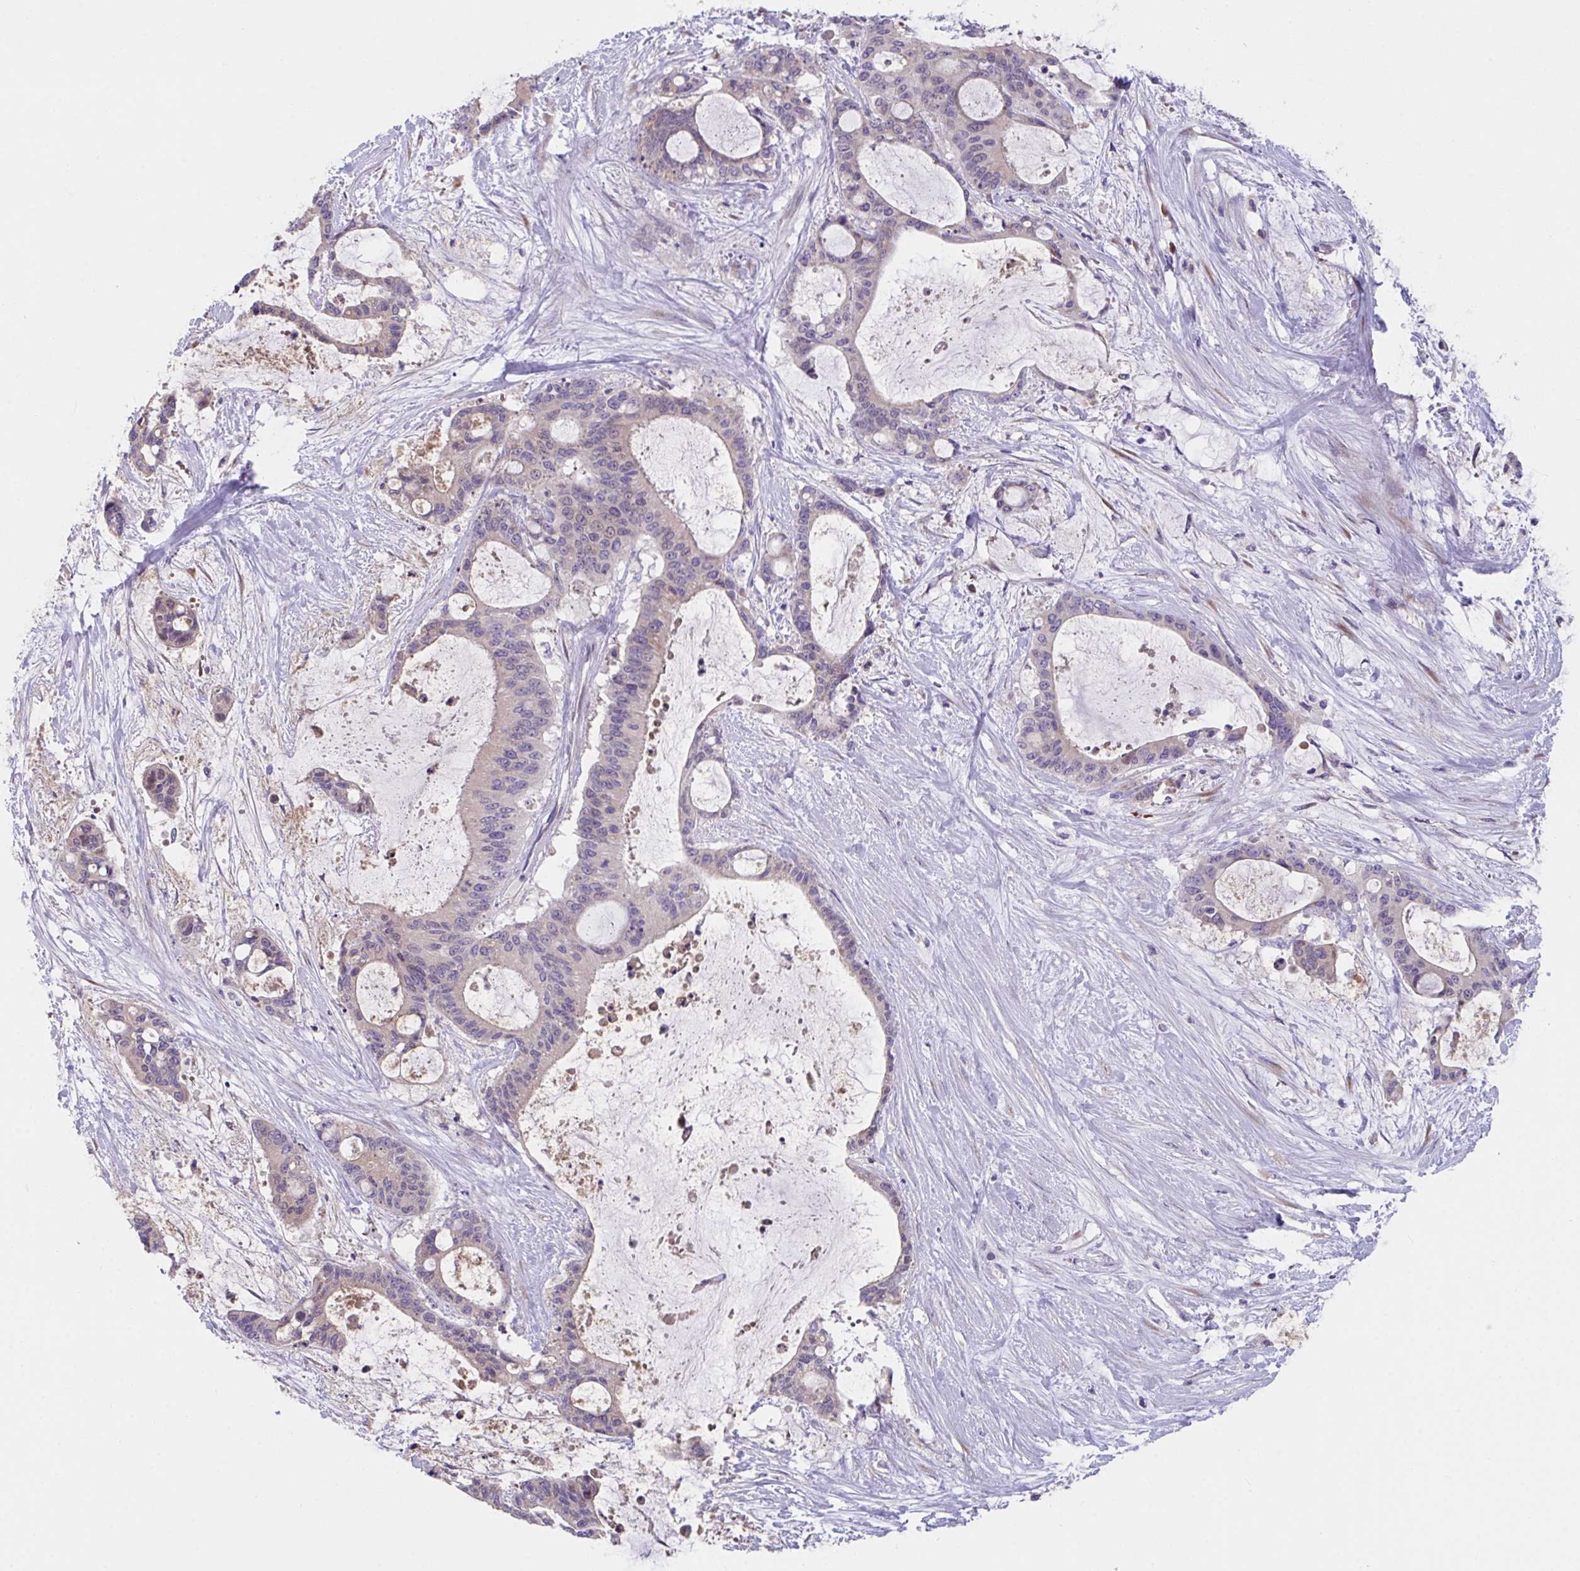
{"staining": {"intensity": "negative", "quantity": "none", "location": "none"}, "tissue": "liver cancer", "cell_type": "Tumor cells", "image_type": "cancer", "snomed": [{"axis": "morphology", "description": "Normal tissue, NOS"}, {"axis": "morphology", "description": "Cholangiocarcinoma"}, {"axis": "topography", "description": "Liver"}, {"axis": "topography", "description": "Peripheral nerve tissue"}], "caption": "DAB immunohistochemical staining of human liver cholangiocarcinoma reveals no significant expression in tumor cells.", "gene": "SUSD4", "patient": {"sex": "female", "age": 73}}